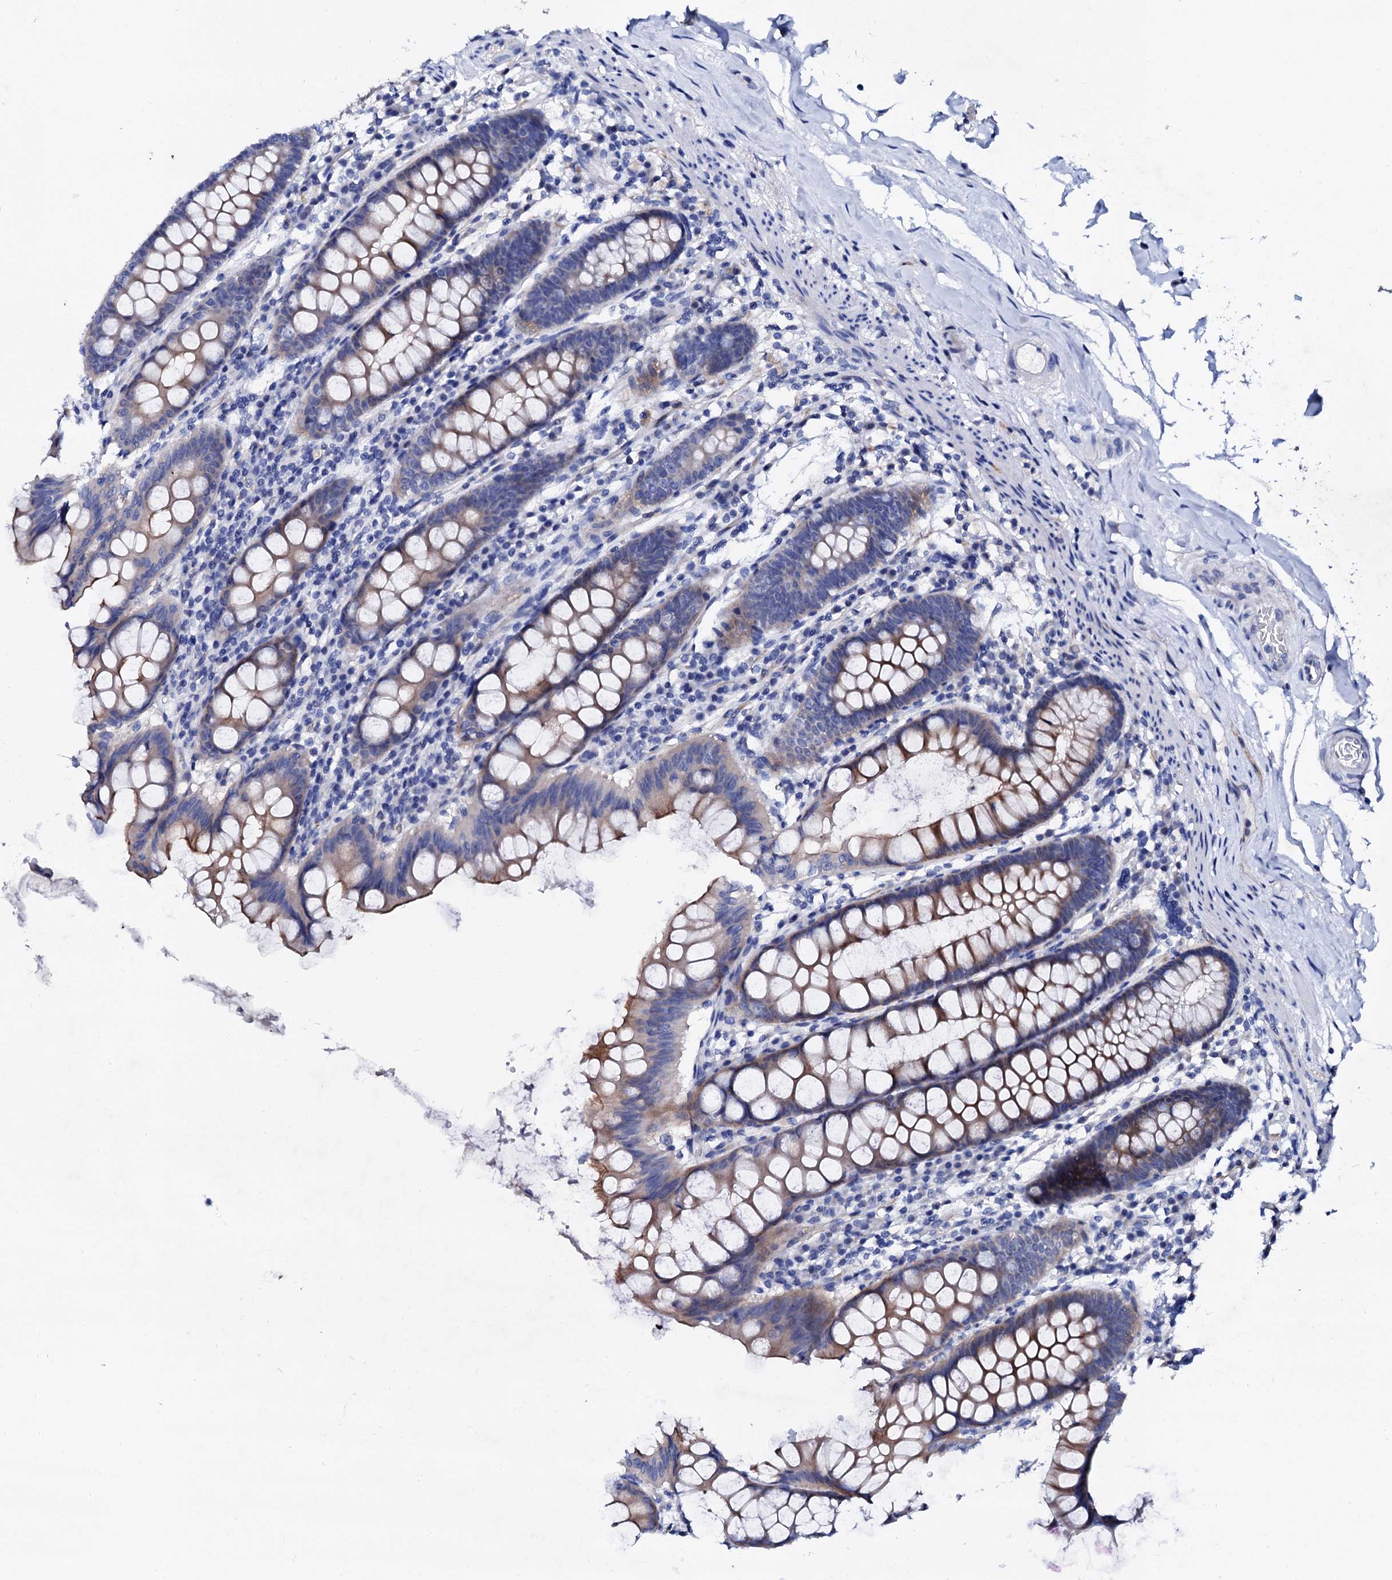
{"staining": {"intensity": "negative", "quantity": "none", "location": "none"}, "tissue": "colon", "cell_type": "Endothelial cells", "image_type": "normal", "snomed": [{"axis": "morphology", "description": "Normal tissue, NOS"}, {"axis": "topography", "description": "Colon"}], "caption": "This is a micrograph of IHC staining of benign colon, which shows no staining in endothelial cells. (DAB (3,3'-diaminobenzidine) immunohistochemistry visualized using brightfield microscopy, high magnification).", "gene": "TRDN", "patient": {"sex": "female", "age": 79}}